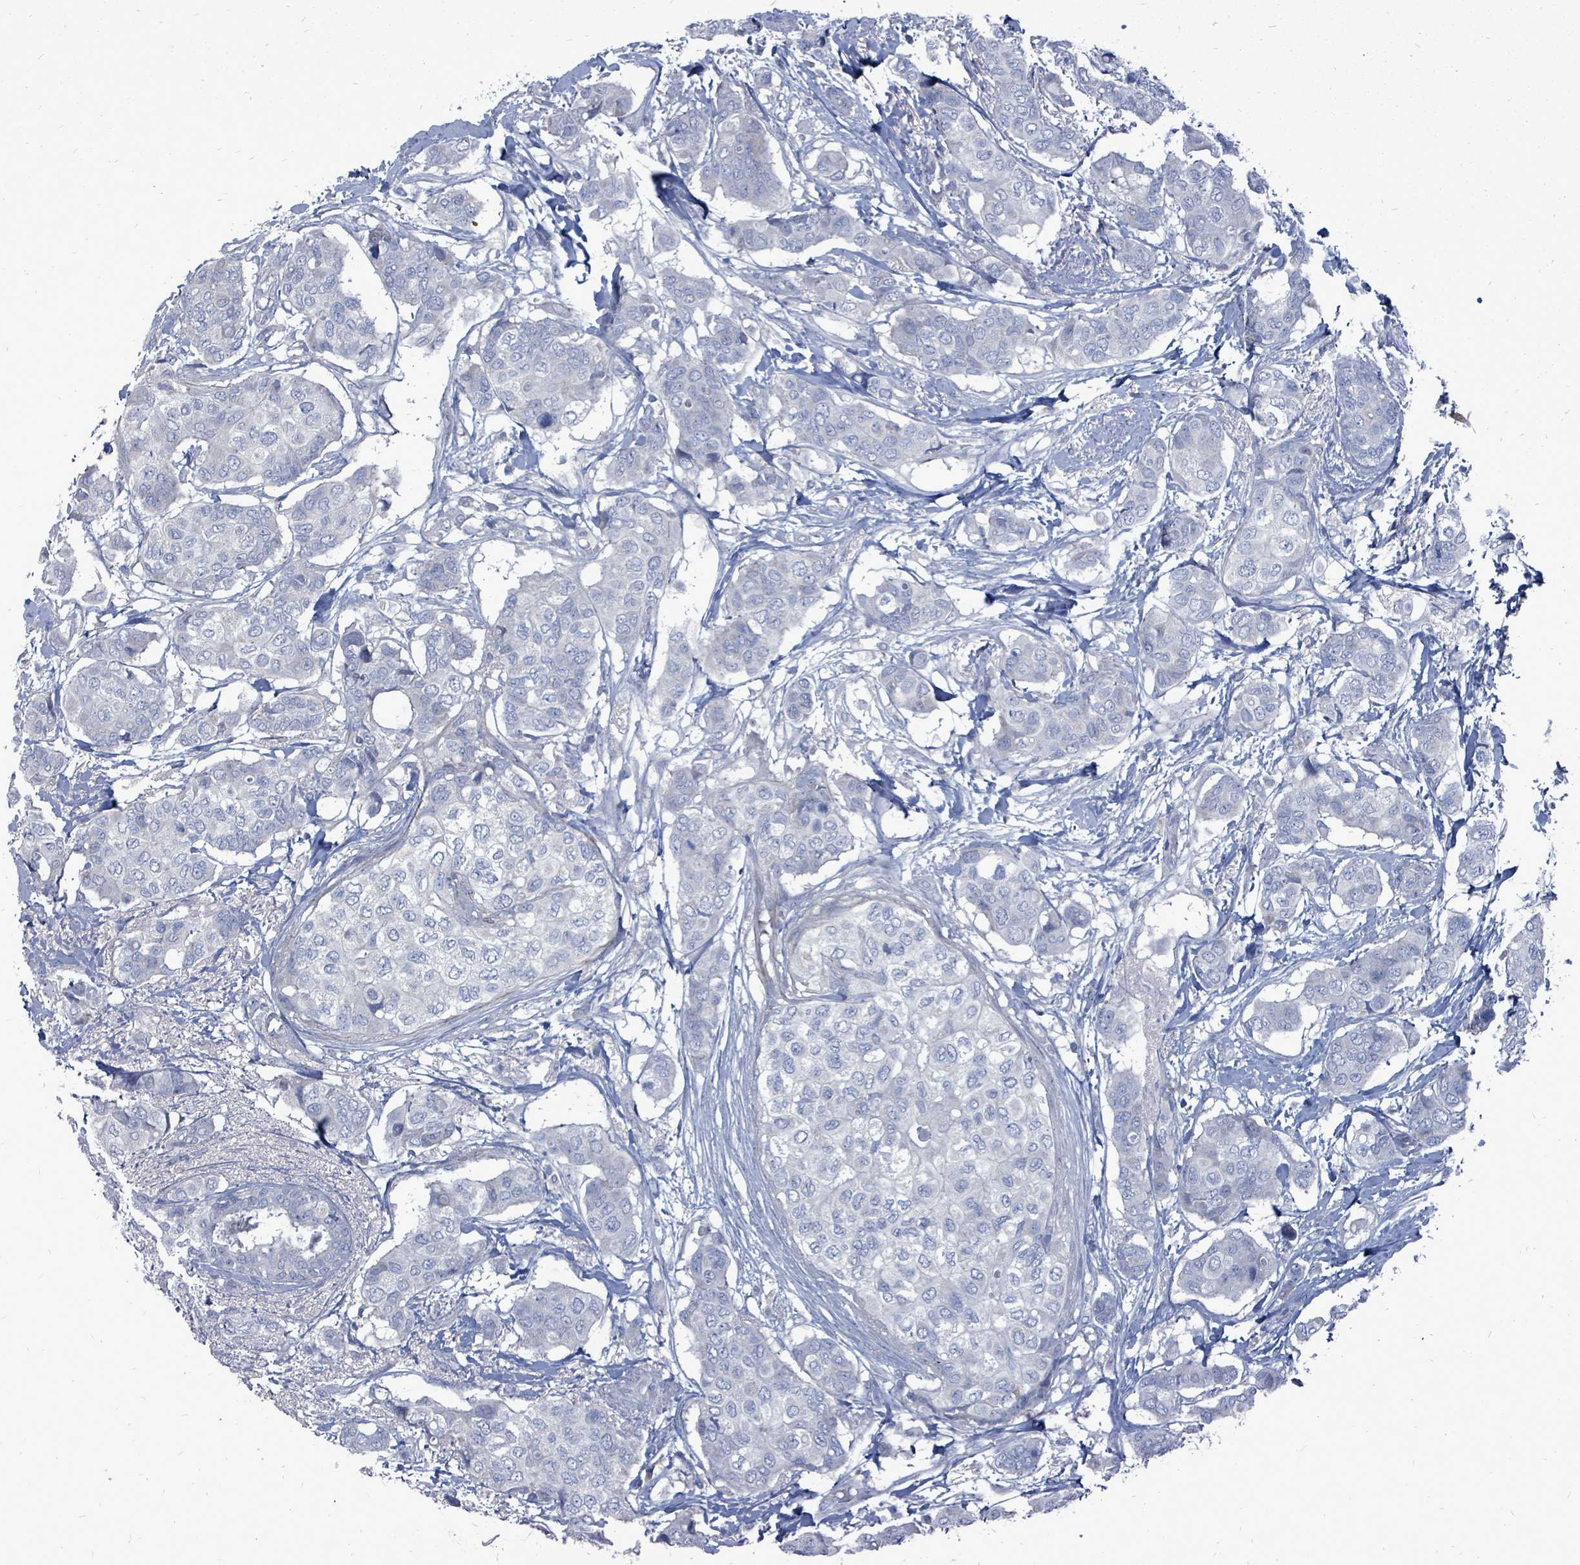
{"staining": {"intensity": "negative", "quantity": "none", "location": "none"}, "tissue": "breast cancer", "cell_type": "Tumor cells", "image_type": "cancer", "snomed": [{"axis": "morphology", "description": "Lobular carcinoma"}, {"axis": "topography", "description": "Breast"}], "caption": "An immunohistochemistry photomicrograph of lobular carcinoma (breast) is shown. There is no staining in tumor cells of lobular carcinoma (breast).", "gene": "ARGFX", "patient": {"sex": "female", "age": 51}}